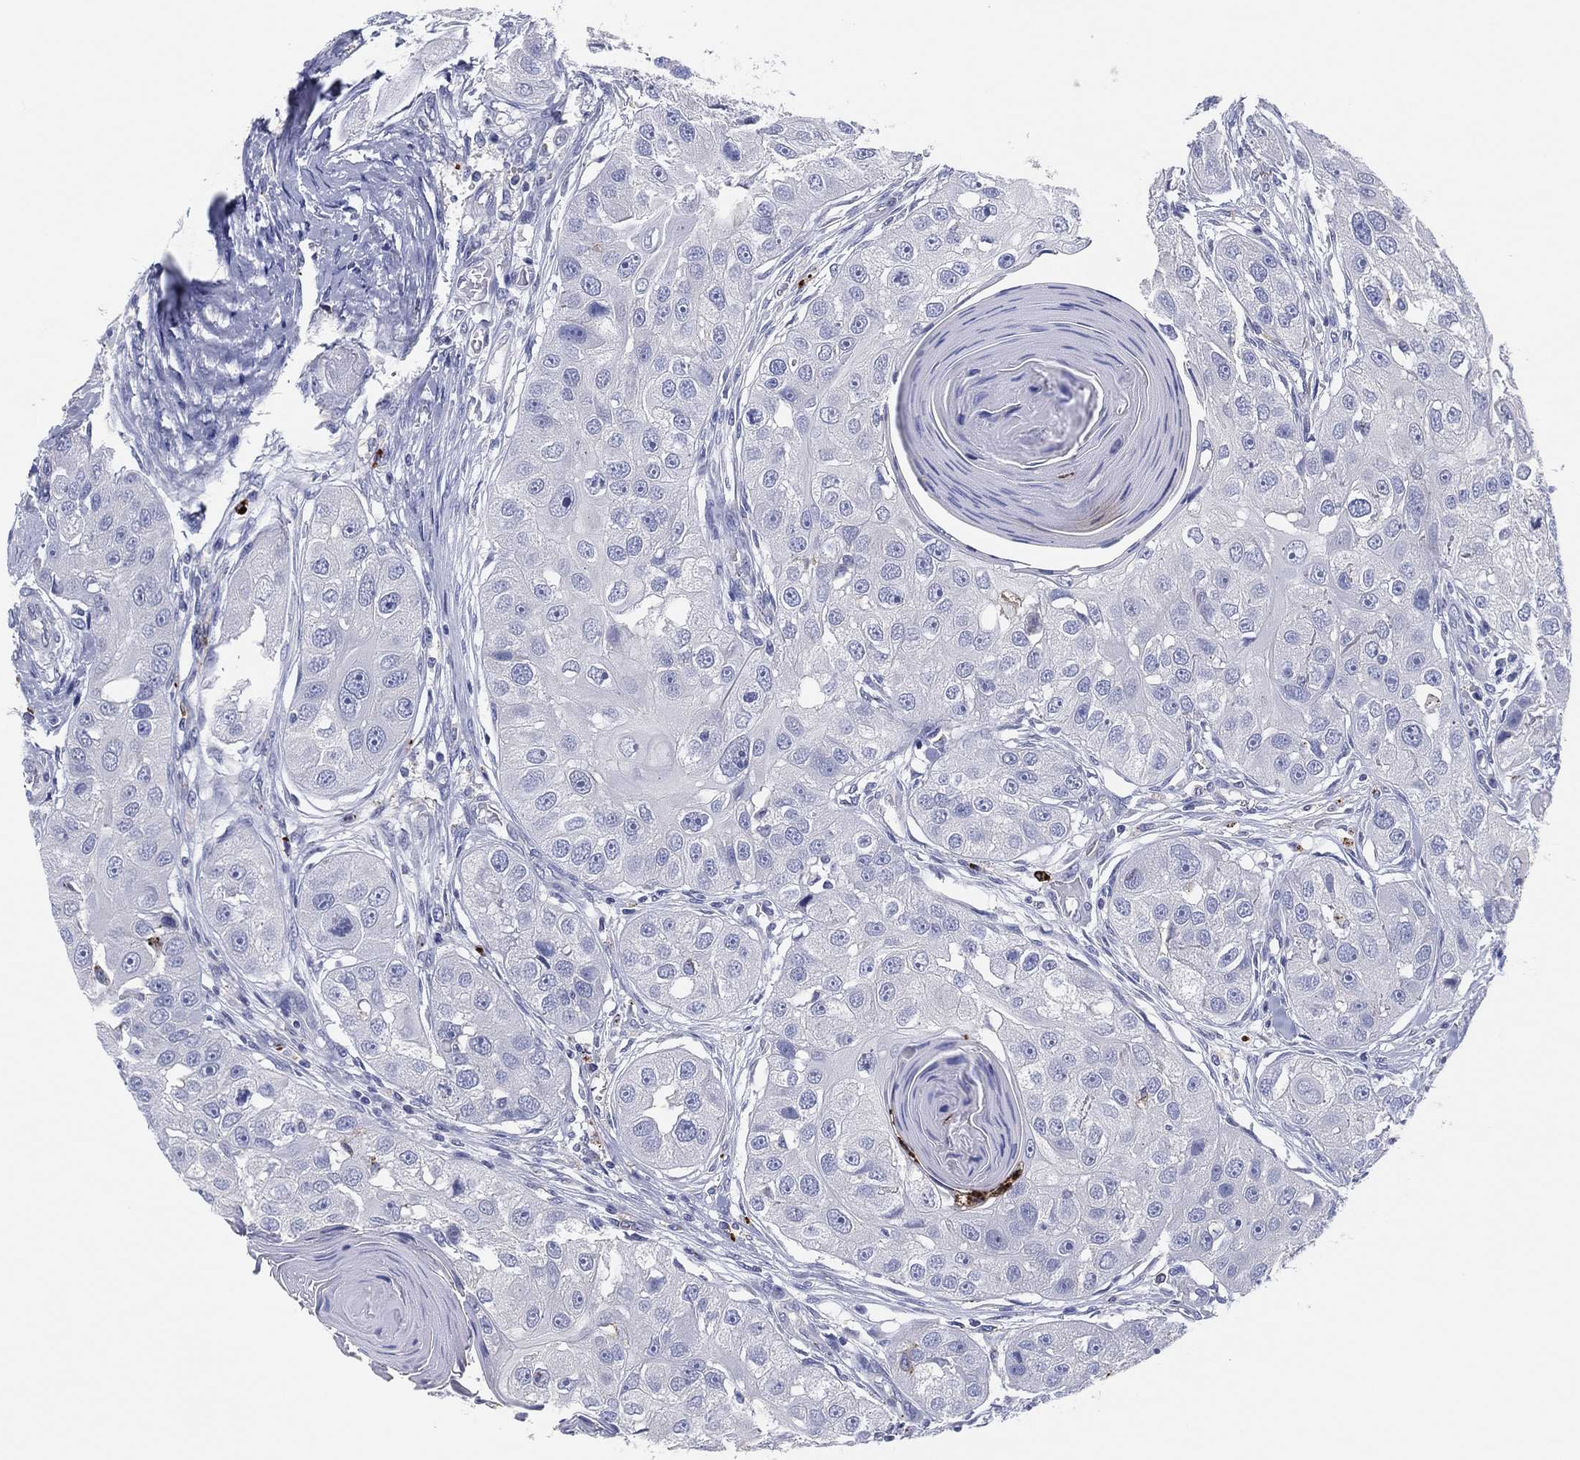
{"staining": {"intensity": "negative", "quantity": "none", "location": "none"}, "tissue": "head and neck cancer", "cell_type": "Tumor cells", "image_type": "cancer", "snomed": [{"axis": "morphology", "description": "Normal tissue, NOS"}, {"axis": "morphology", "description": "Squamous cell carcinoma, NOS"}, {"axis": "topography", "description": "Skeletal muscle"}, {"axis": "topography", "description": "Head-Neck"}], "caption": "IHC histopathology image of head and neck squamous cell carcinoma stained for a protein (brown), which displays no expression in tumor cells.", "gene": "PLAC8", "patient": {"sex": "male", "age": 51}}